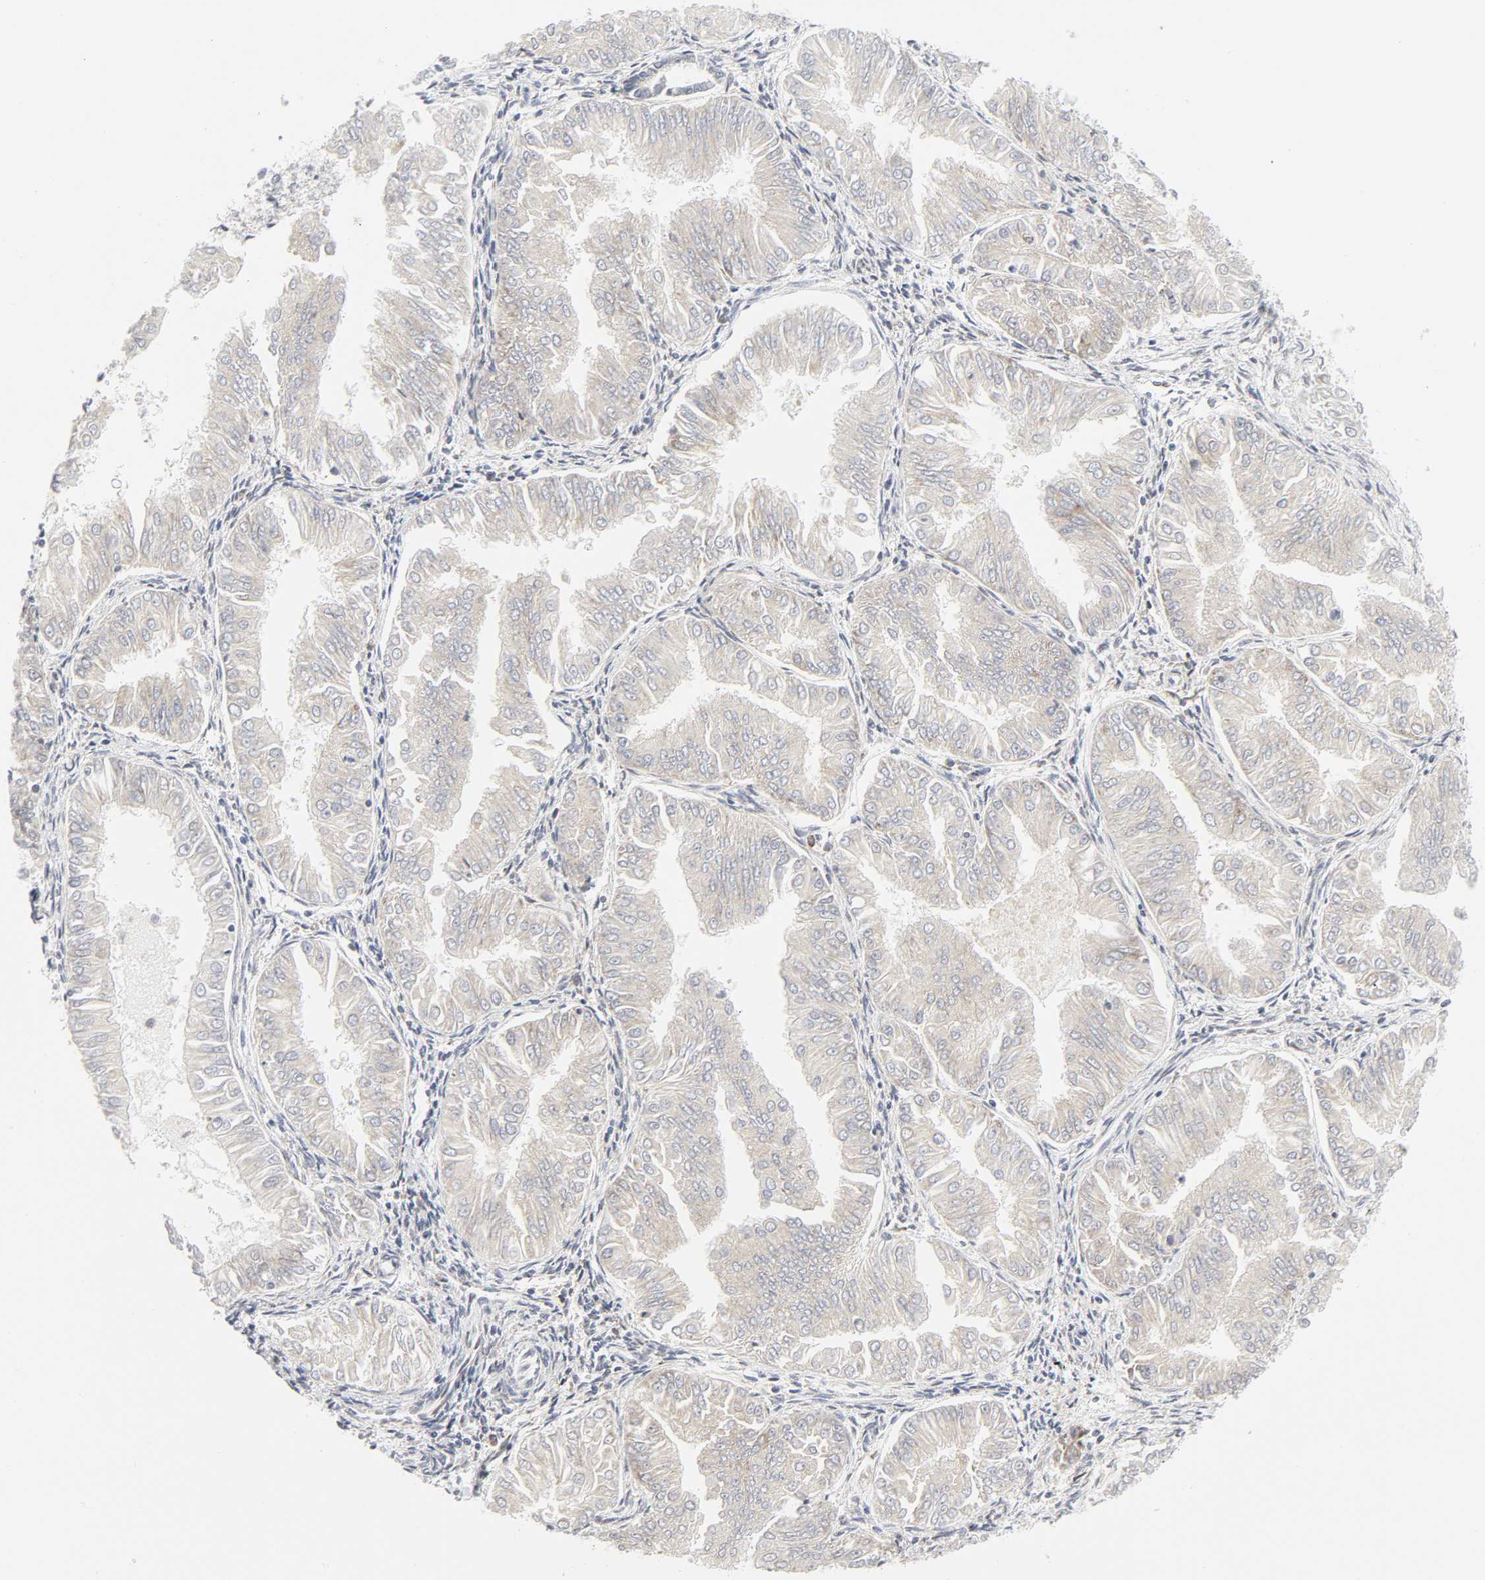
{"staining": {"intensity": "negative", "quantity": "none", "location": "none"}, "tissue": "endometrial cancer", "cell_type": "Tumor cells", "image_type": "cancer", "snomed": [{"axis": "morphology", "description": "Adenocarcinoma, NOS"}, {"axis": "topography", "description": "Endometrium"}], "caption": "This is an IHC image of human adenocarcinoma (endometrial). There is no staining in tumor cells.", "gene": "LRP6", "patient": {"sex": "female", "age": 53}}